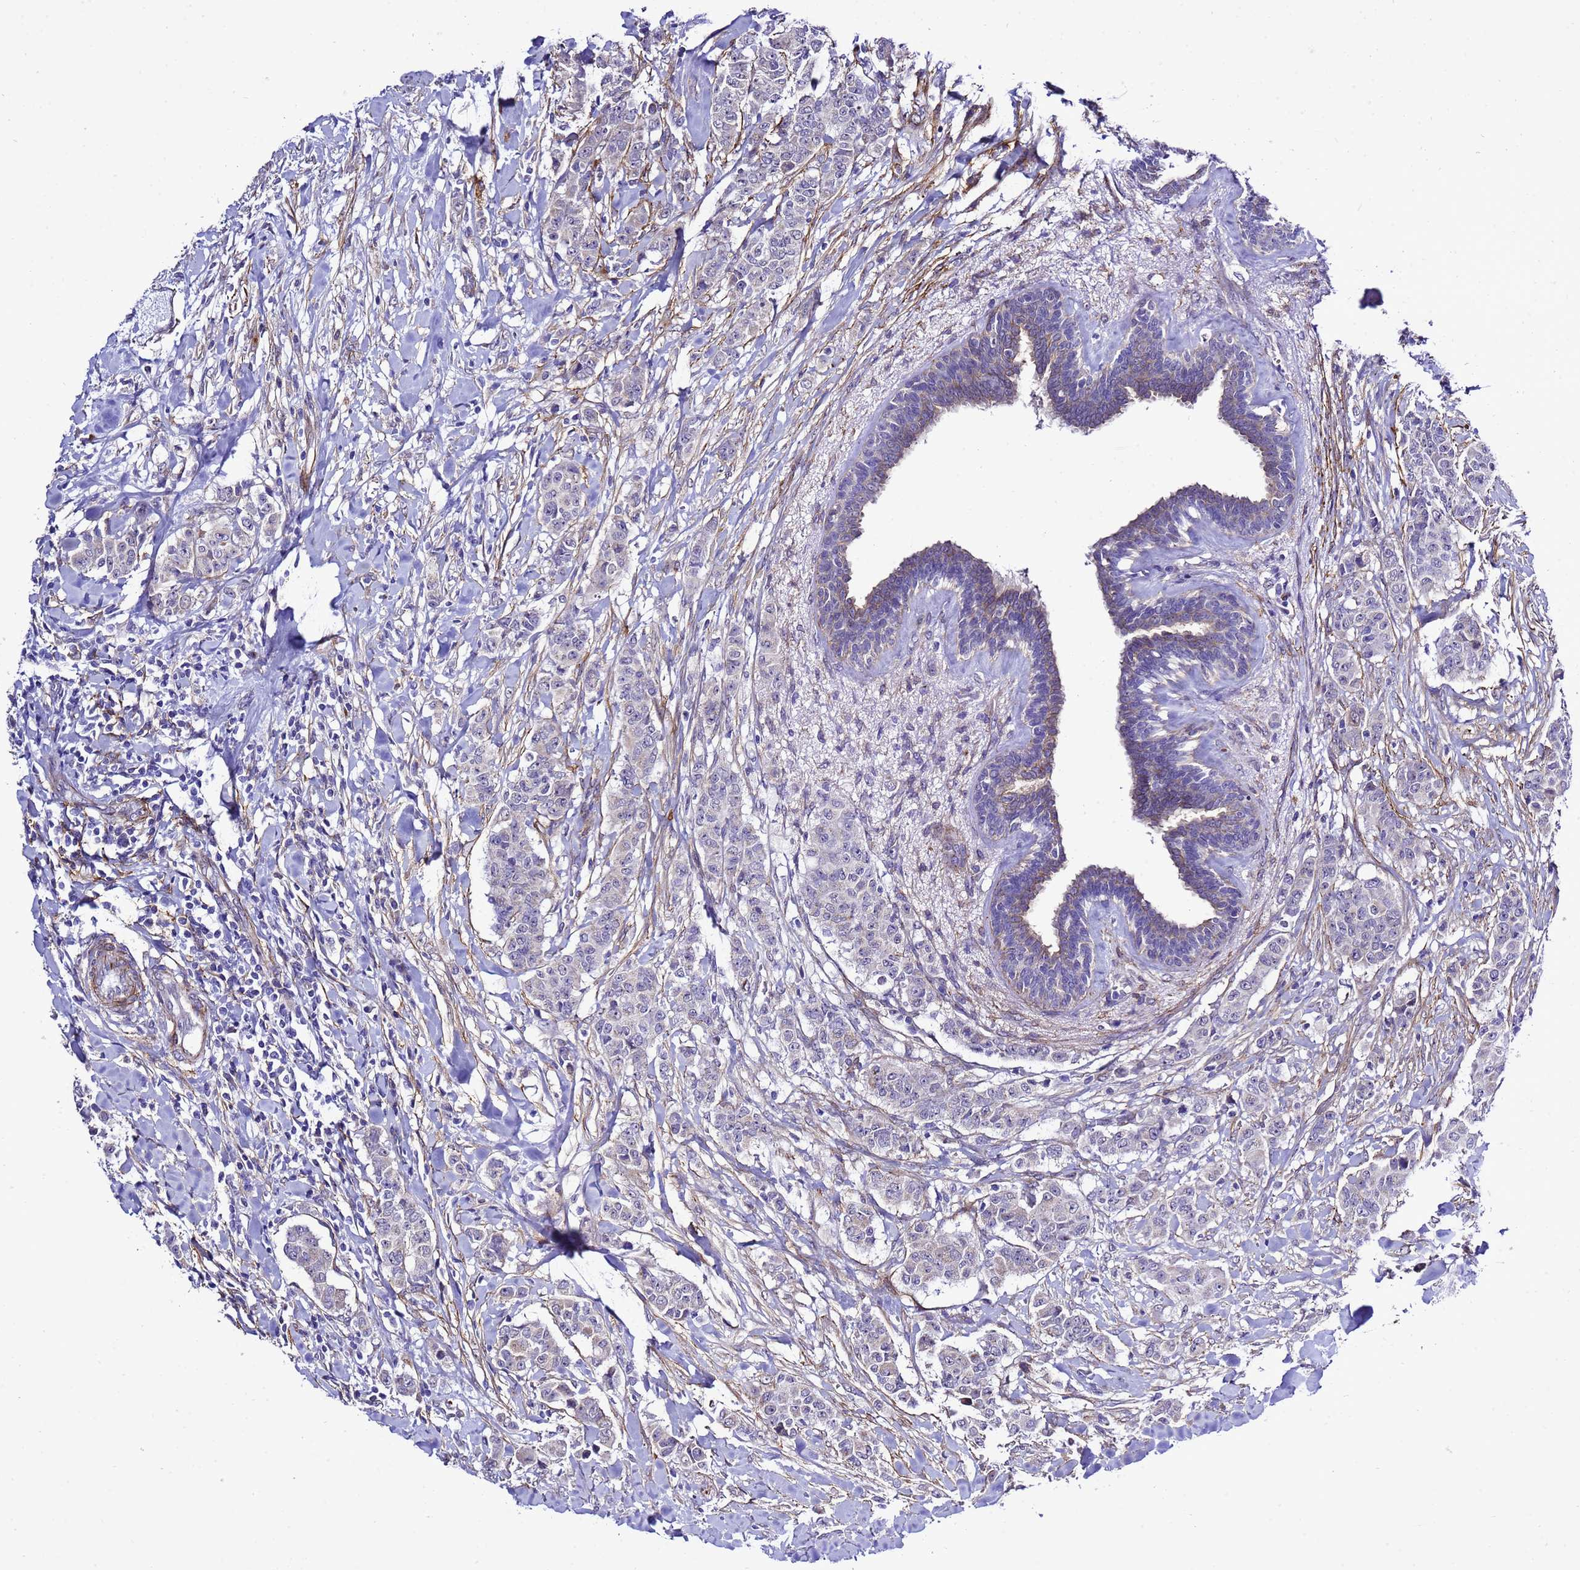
{"staining": {"intensity": "negative", "quantity": "none", "location": "none"}, "tissue": "breast cancer", "cell_type": "Tumor cells", "image_type": "cancer", "snomed": [{"axis": "morphology", "description": "Duct carcinoma"}, {"axis": "topography", "description": "Breast"}], "caption": "IHC of human breast intraductal carcinoma demonstrates no staining in tumor cells.", "gene": "GZF1", "patient": {"sex": "female", "age": 40}}